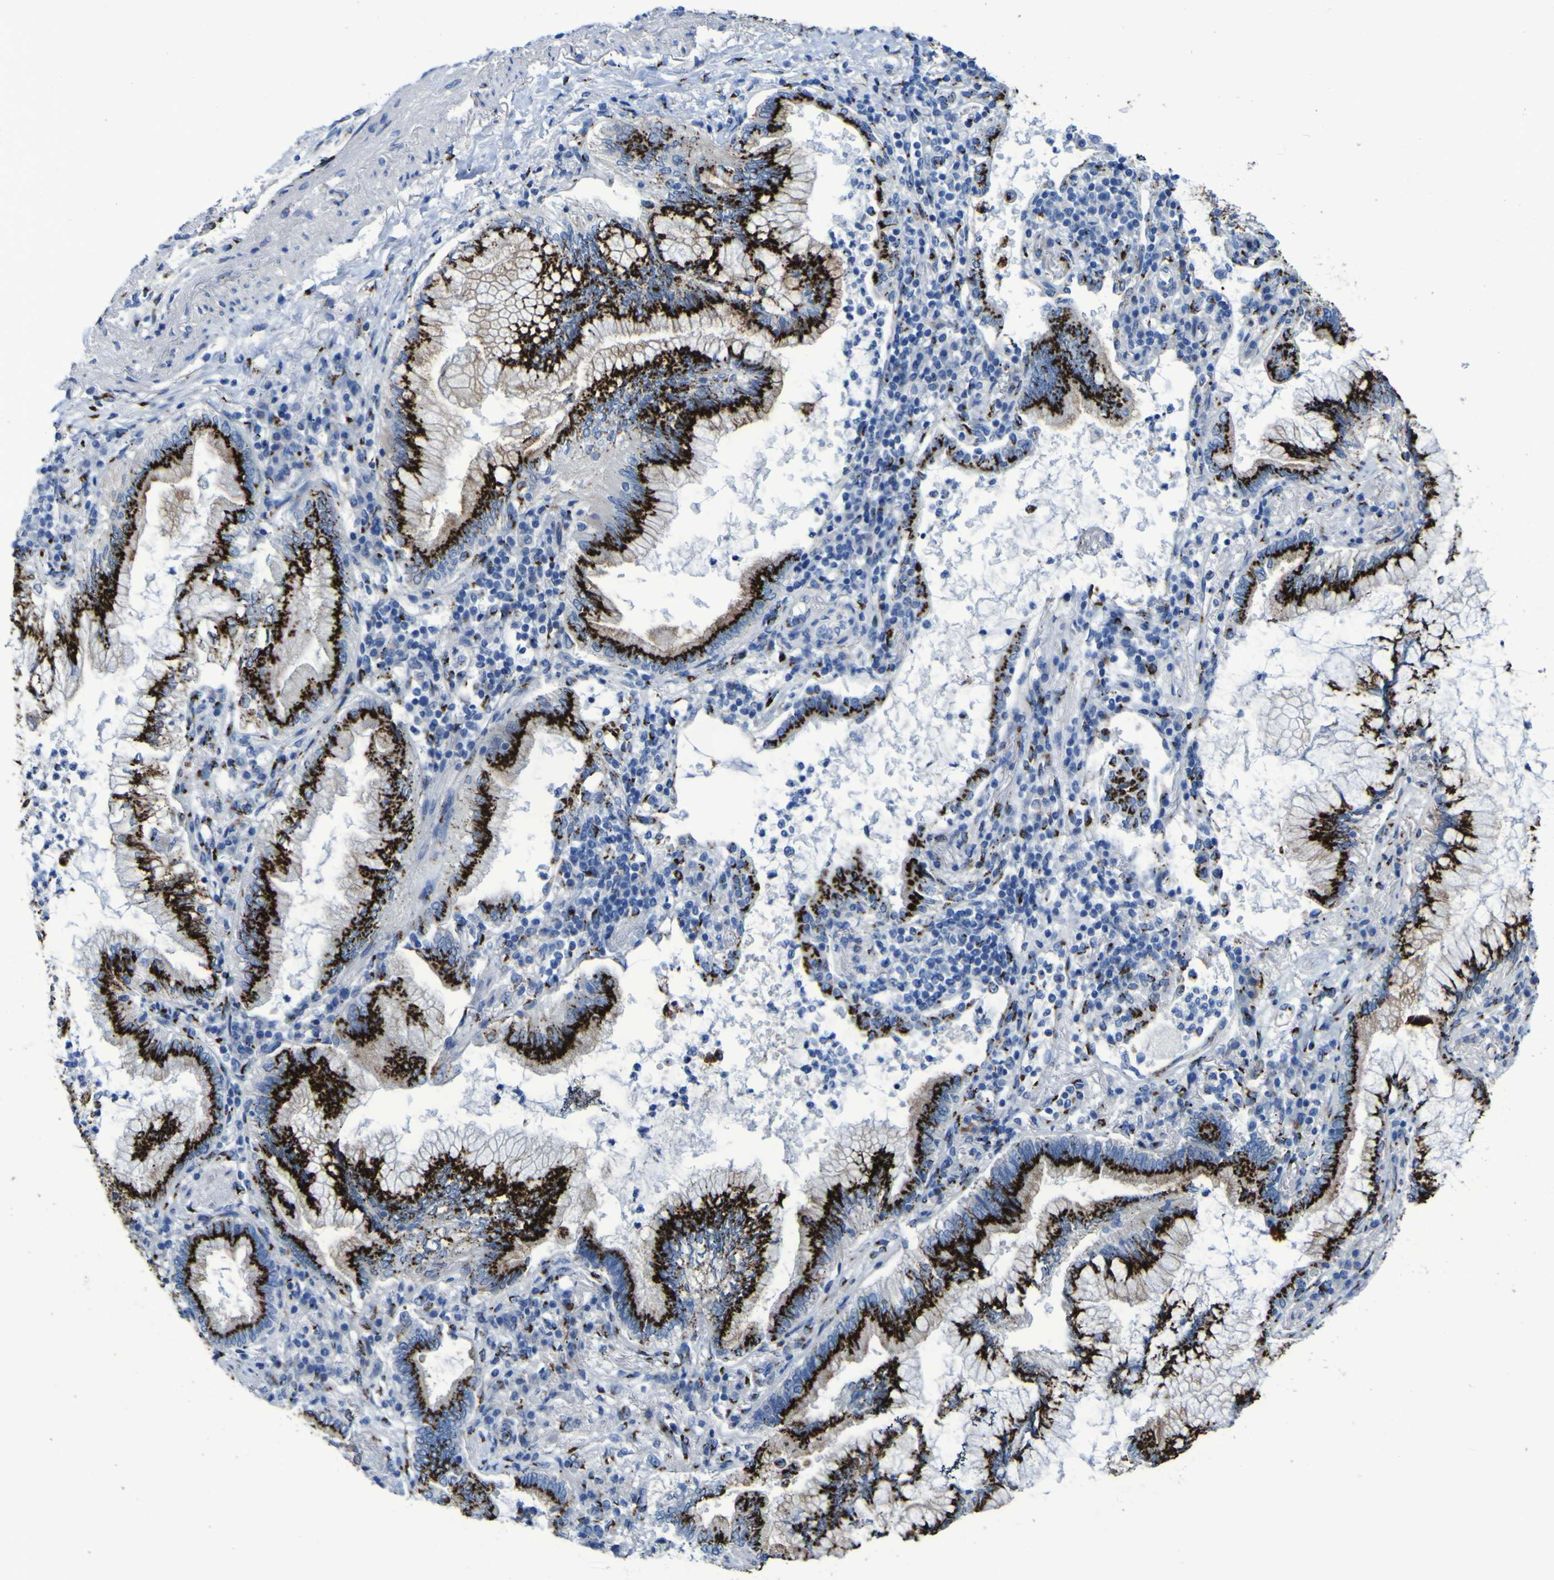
{"staining": {"intensity": "strong", "quantity": ">75%", "location": "cytoplasmic/membranous"}, "tissue": "lung cancer", "cell_type": "Tumor cells", "image_type": "cancer", "snomed": [{"axis": "morphology", "description": "Normal tissue, NOS"}, {"axis": "morphology", "description": "Adenocarcinoma, NOS"}, {"axis": "topography", "description": "Bronchus"}, {"axis": "topography", "description": "Lung"}], "caption": "The micrograph displays immunohistochemical staining of lung cancer. There is strong cytoplasmic/membranous expression is present in approximately >75% of tumor cells.", "gene": "GOLM1", "patient": {"sex": "female", "age": 70}}